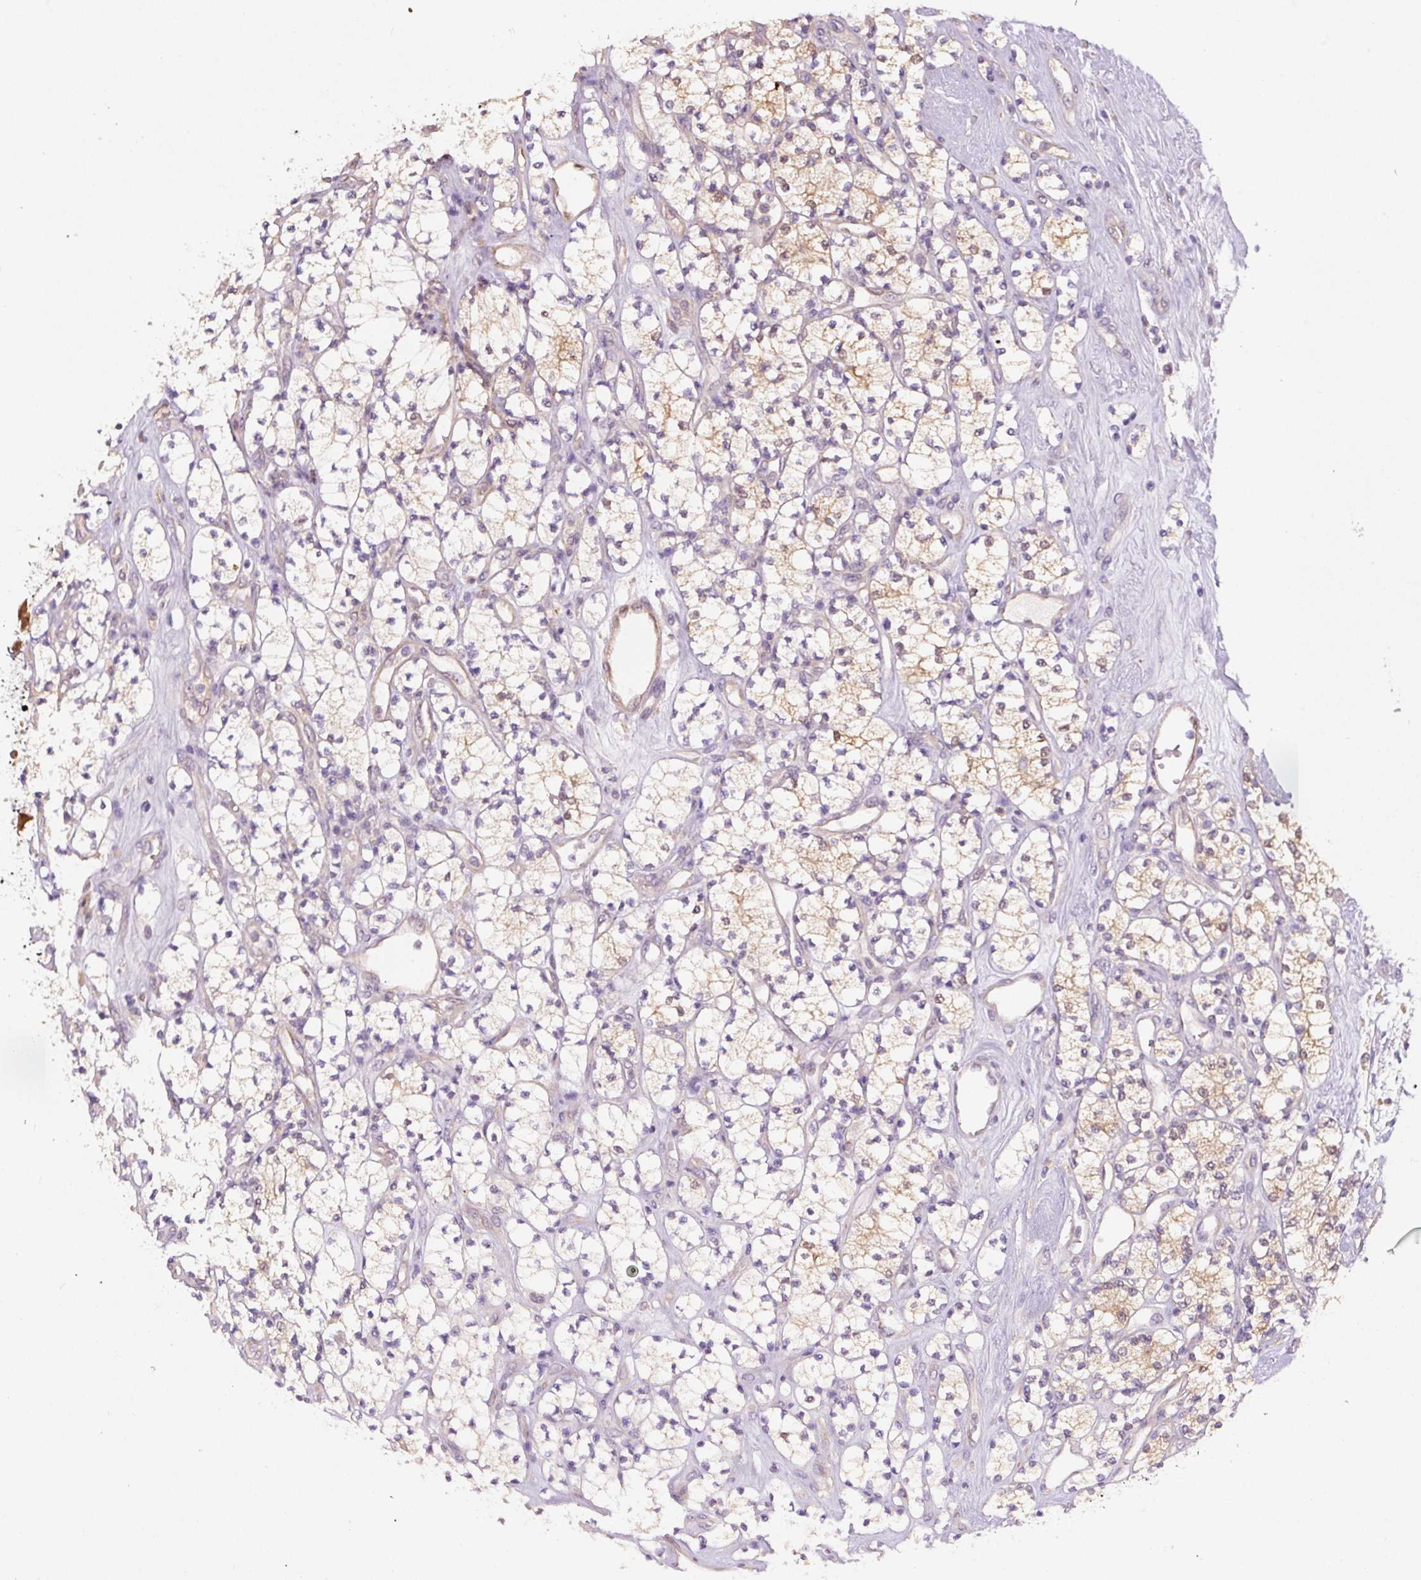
{"staining": {"intensity": "moderate", "quantity": "<25%", "location": "cytoplasmic/membranous"}, "tissue": "renal cancer", "cell_type": "Tumor cells", "image_type": "cancer", "snomed": [{"axis": "morphology", "description": "Adenocarcinoma, NOS"}, {"axis": "topography", "description": "Kidney"}], "caption": "A photomicrograph showing moderate cytoplasmic/membranous staining in approximately <25% of tumor cells in adenocarcinoma (renal), as visualized by brown immunohistochemical staining.", "gene": "ASRGL1", "patient": {"sex": "male", "age": 77}}